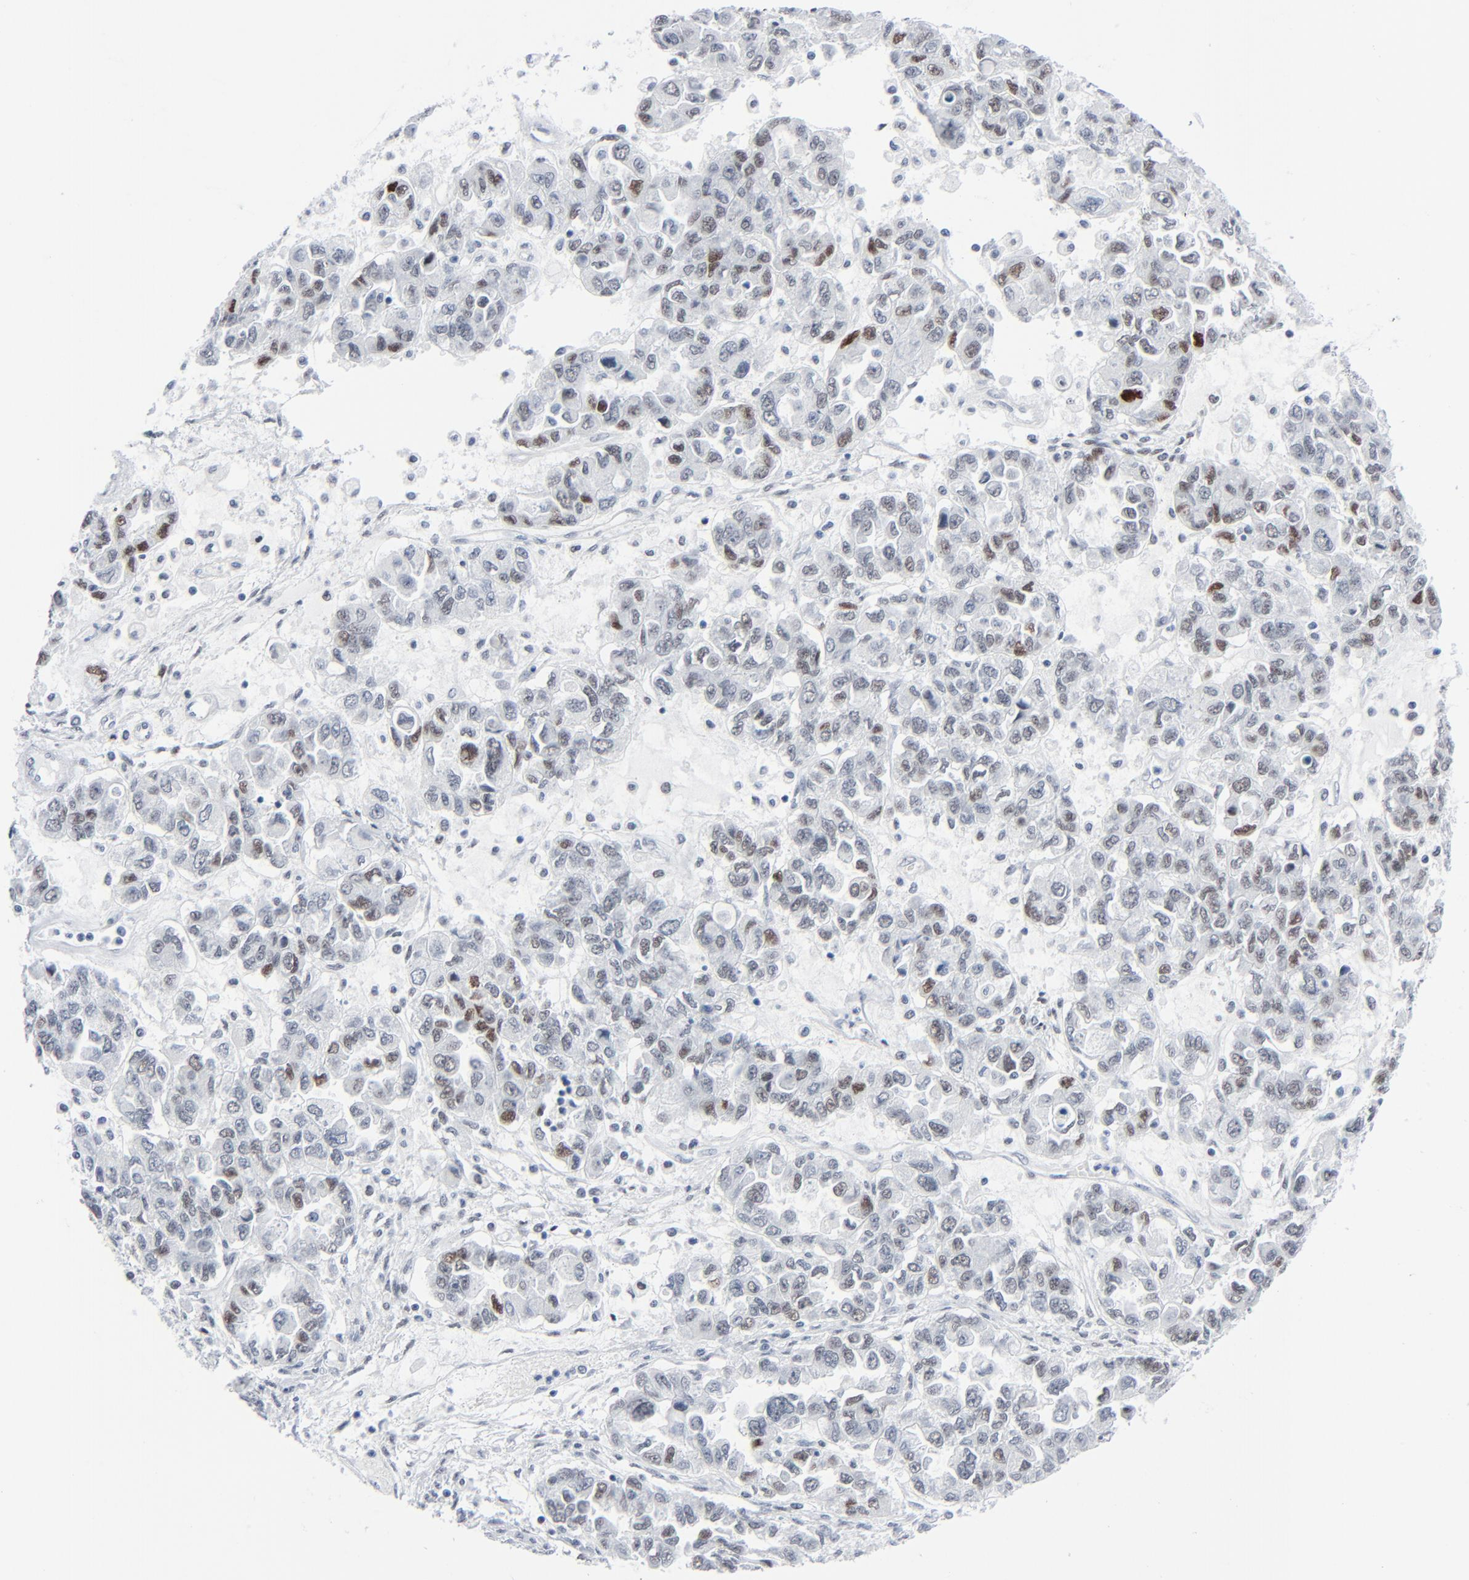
{"staining": {"intensity": "weak", "quantity": "25%-75%", "location": "nuclear"}, "tissue": "ovarian cancer", "cell_type": "Tumor cells", "image_type": "cancer", "snomed": [{"axis": "morphology", "description": "Cystadenocarcinoma, serous, NOS"}, {"axis": "topography", "description": "Ovary"}], "caption": "Serous cystadenocarcinoma (ovarian) tissue exhibits weak nuclear staining in approximately 25%-75% of tumor cells Using DAB (brown) and hematoxylin (blue) stains, captured at high magnification using brightfield microscopy.", "gene": "SIRT1", "patient": {"sex": "female", "age": 84}}